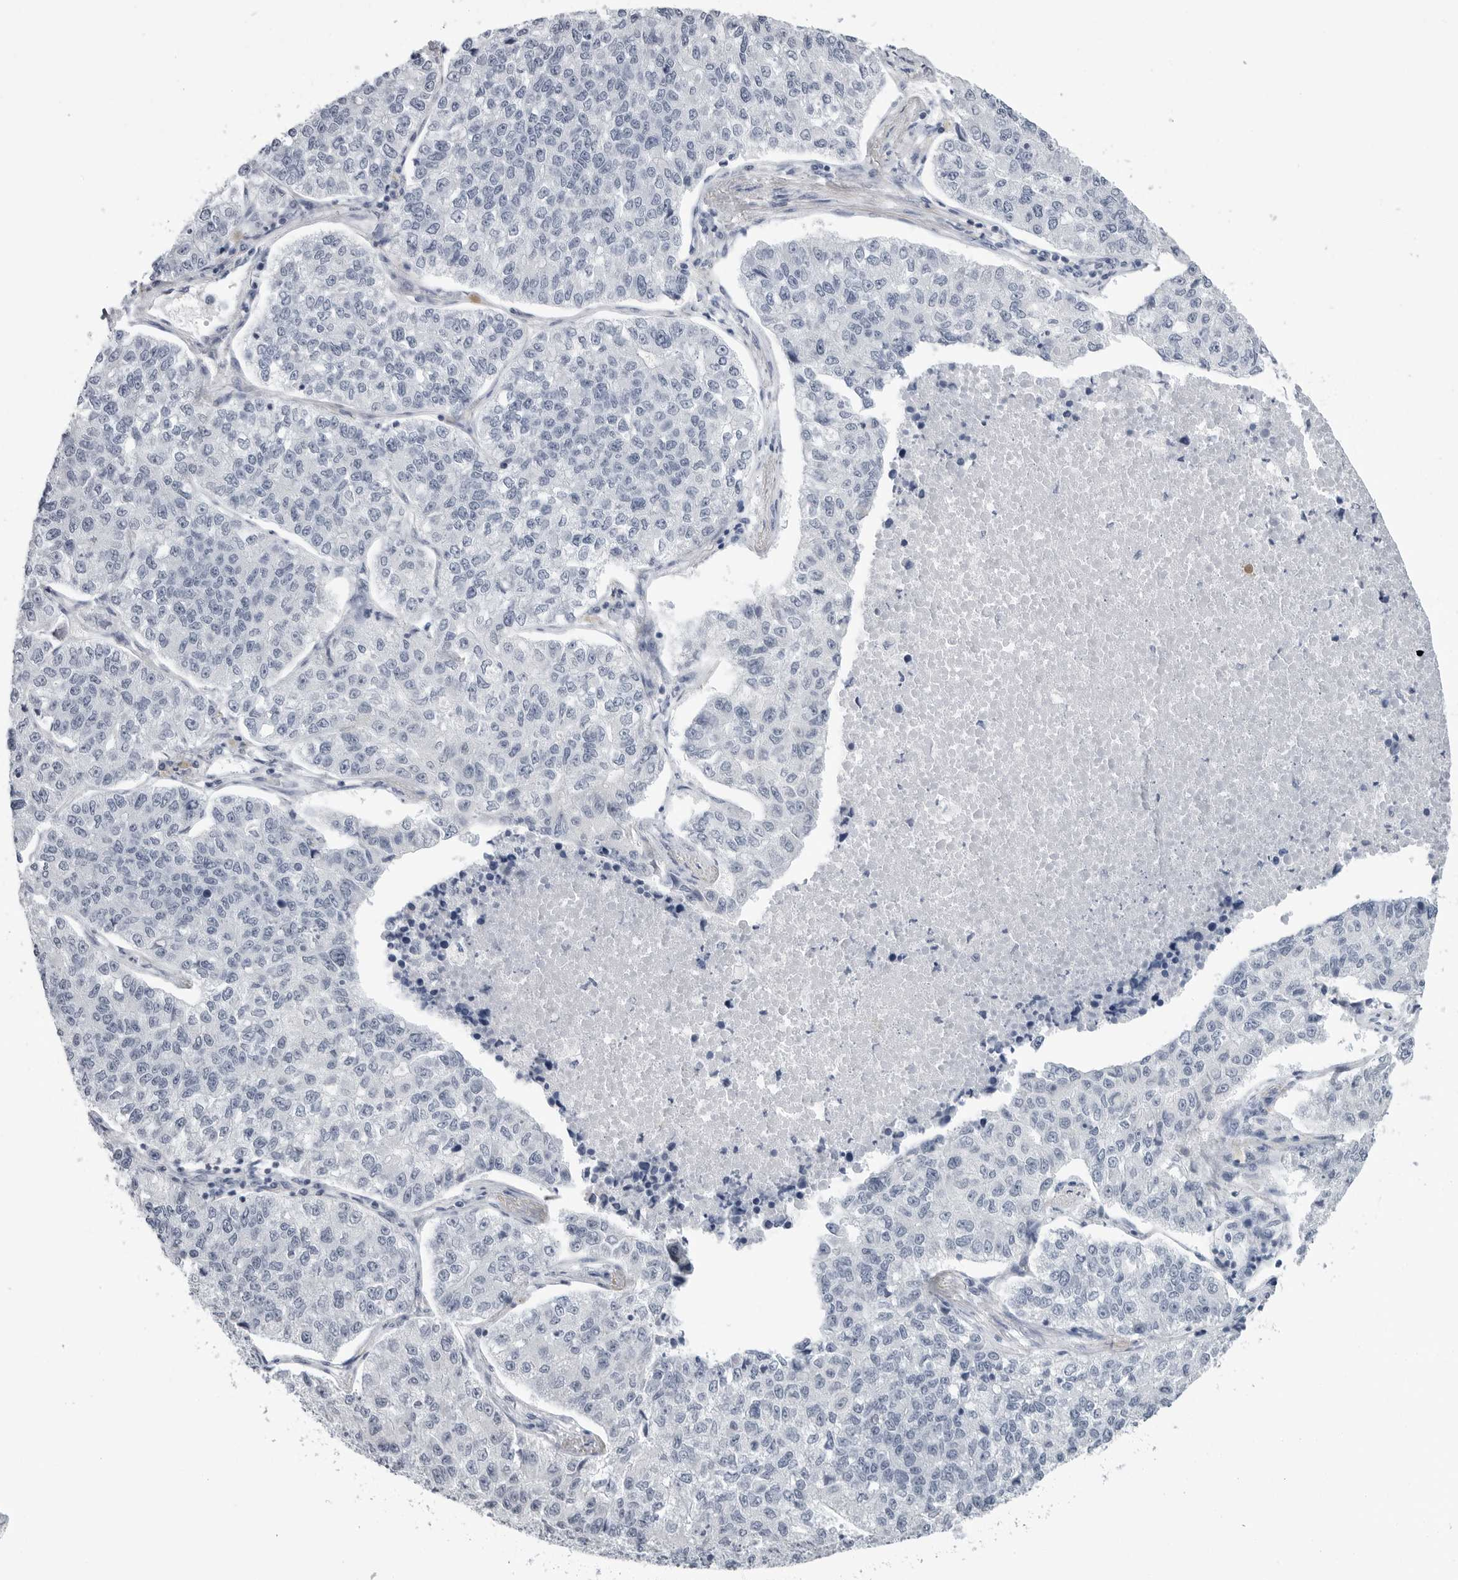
{"staining": {"intensity": "negative", "quantity": "none", "location": "none"}, "tissue": "lung cancer", "cell_type": "Tumor cells", "image_type": "cancer", "snomed": [{"axis": "morphology", "description": "Adenocarcinoma, NOS"}, {"axis": "topography", "description": "Lung"}], "caption": "DAB immunohistochemical staining of human lung adenocarcinoma exhibits no significant positivity in tumor cells. (IHC, brightfield microscopy, high magnification).", "gene": "PGA3", "patient": {"sex": "male", "age": 49}}